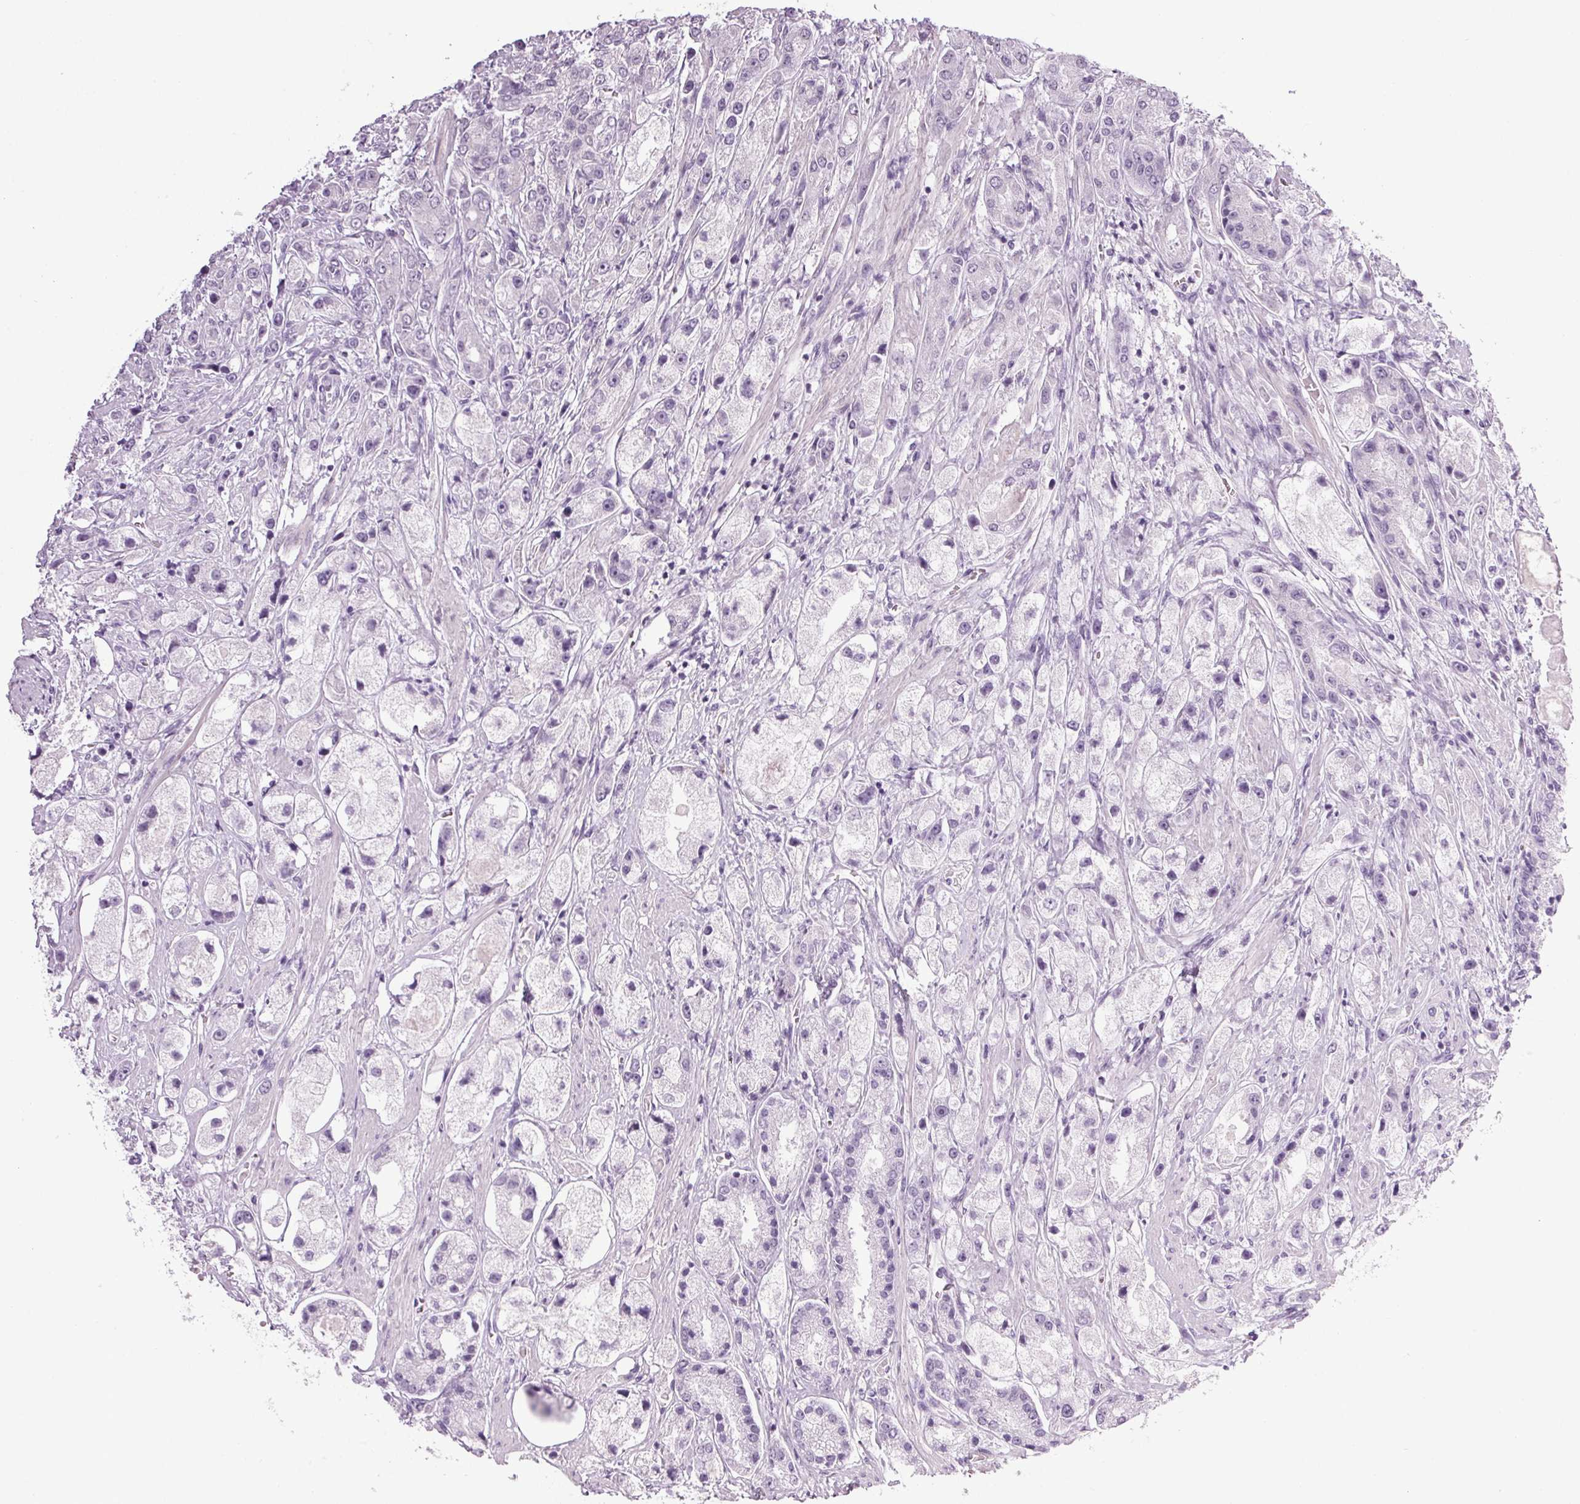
{"staining": {"intensity": "negative", "quantity": "none", "location": "none"}, "tissue": "prostate cancer", "cell_type": "Tumor cells", "image_type": "cancer", "snomed": [{"axis": "morphology", "description": "Adenocarcinoma, High grade"}, {"axis": "topography", "description": "Prostate"}], "caption": "Prostate adenocarcinoma (high-grade) was stained to show a protein in brown. There is no significant staining in tumor cells.", "gene": "PPP1R1A", "patient": {"sex": "male", "age": 67}}